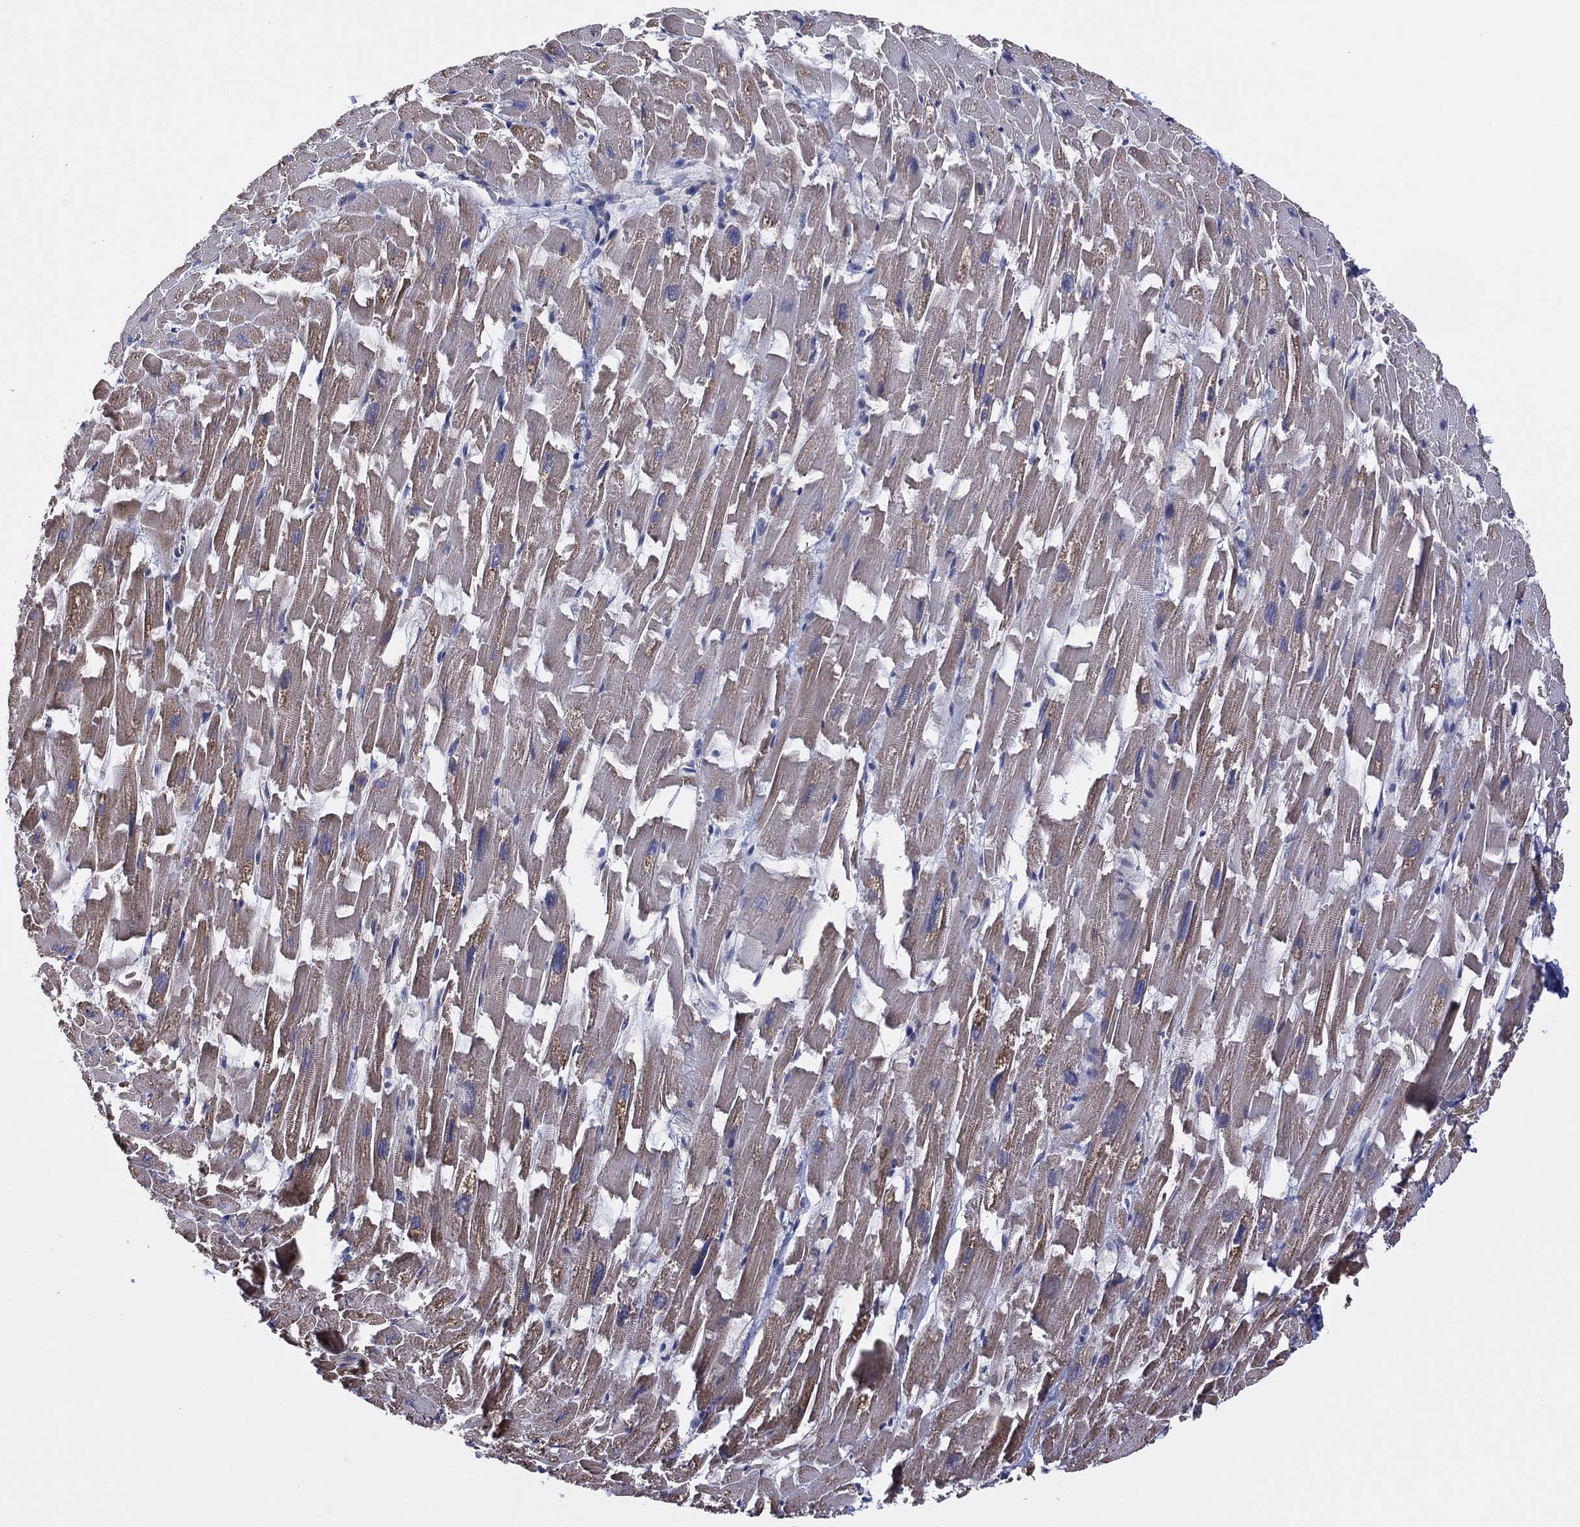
{"staining": {"intensity": "weak", "quantity": "<25%", "location": "cytoplasmic/membranous"}, "tissue": "heart muscle", "cell_type": "Cardiomyocytes", "image_type": "normal", "snomed": [{"axis": "morphology", "description": "Normal tissue, NOS"}, {"axis": "topography", "description": "Heart"}], "caption": "Protein analysis of normal heart muscle reveals no significant expression in cardiomyocytes. (Stains: DAB immunohistochemistry (IHC) with hematoxylin counter stain, Microscopy: brightfield microscopy at high magnification).", "gene": "PIDD1", "patient": {"sex": "female", "age": 64}}